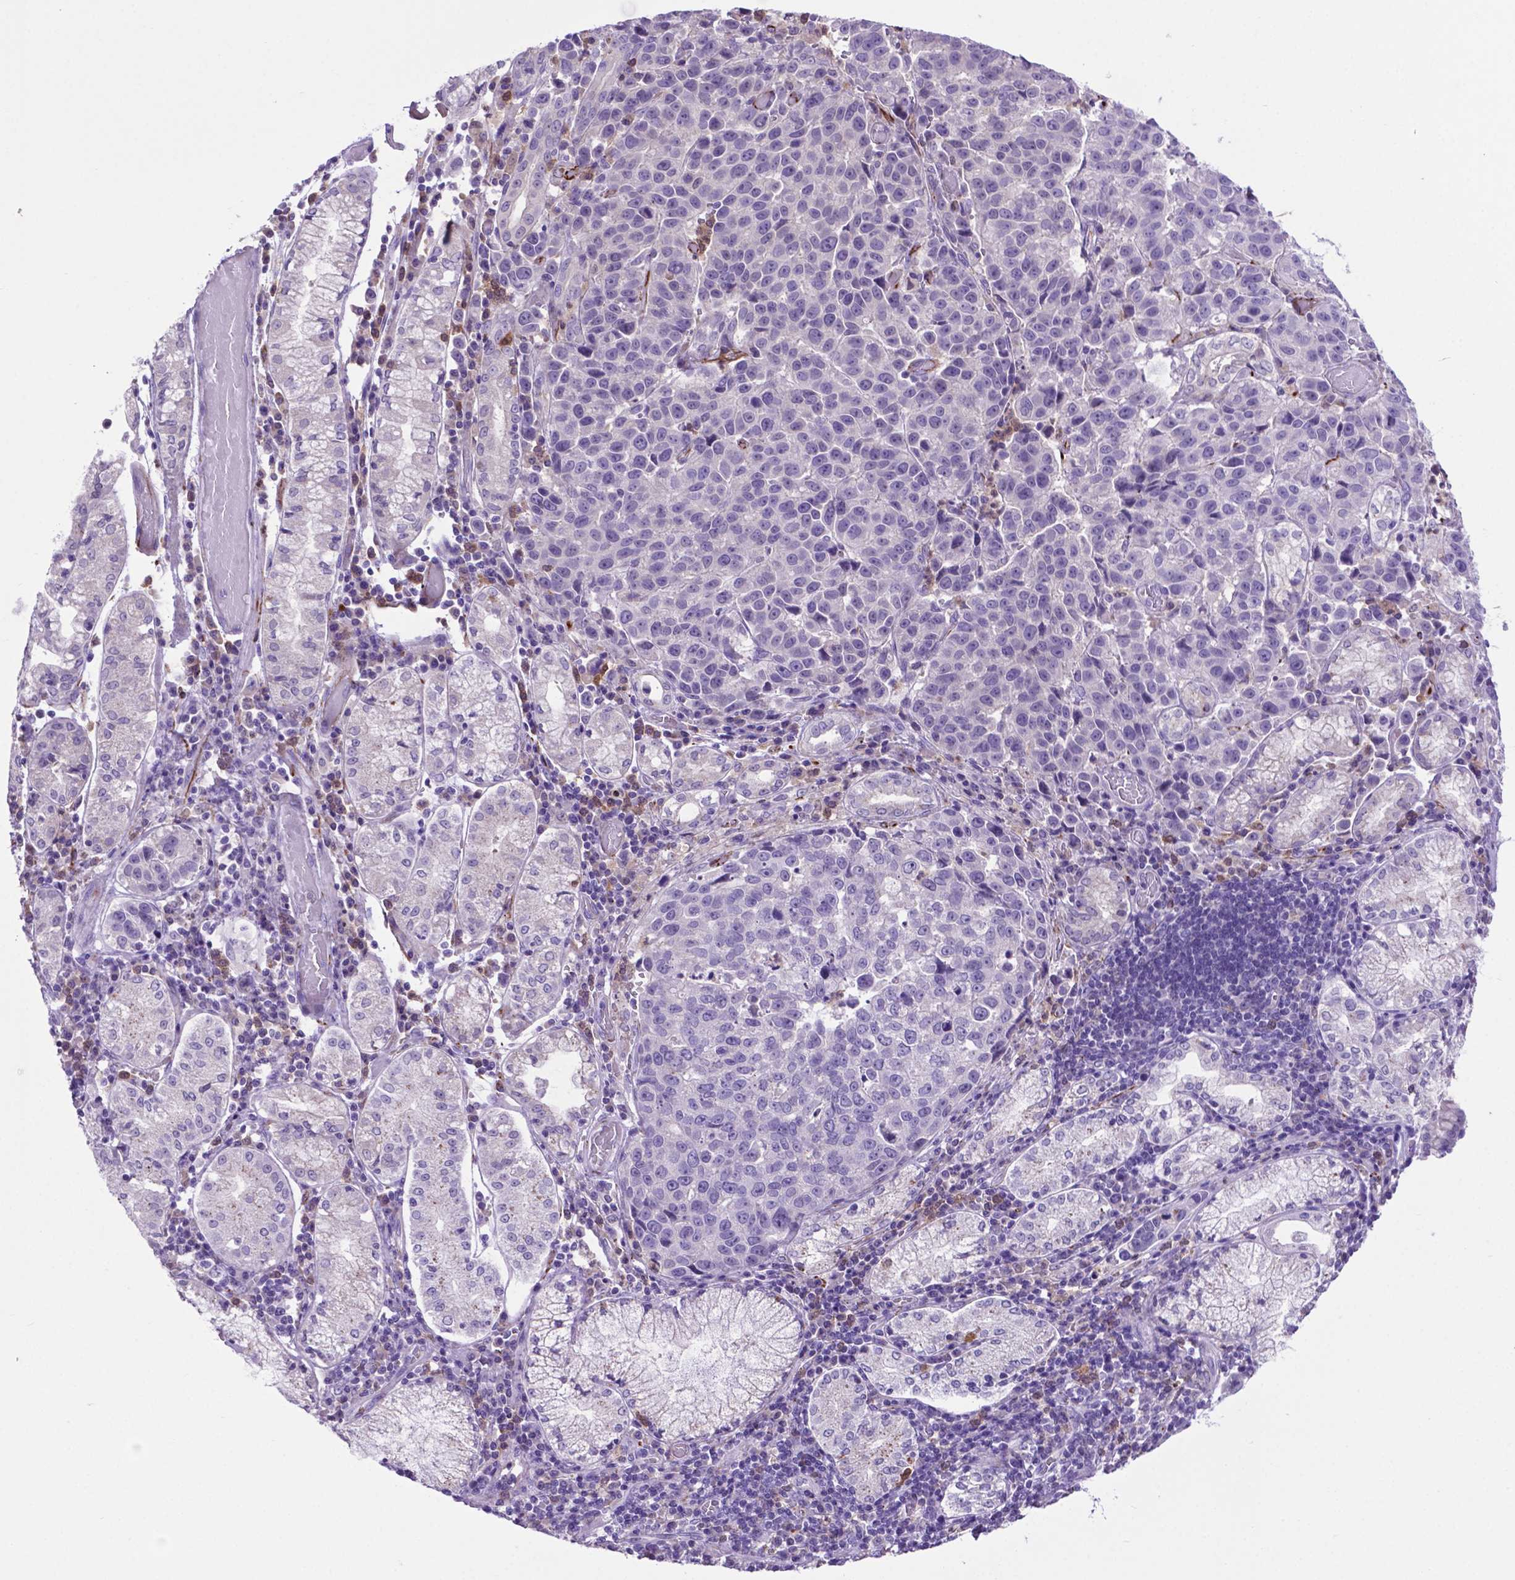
{"staining": {"intensity": "negative", "quantity": "none", "location": "none"}, "tissue": "stomach cancer", "cell_type": "Tumor cells", "image_type": "cancer", "snomed": [{"axis": "morphology", "description": "Adenocarcinoma, NOS"}, {"axis": "topography", "description": "Stomach"}], "caption": "Immunohistochemistry (IHC) micrograph of human adenocarcinoma (stomach) stained for a protein (brown), which demonstrates no staining in tumor cells. (IHC, brightfield microscopy, high magnification).", "gene": "LZTR1", "patient": {"sex": "male", "age": 93}}